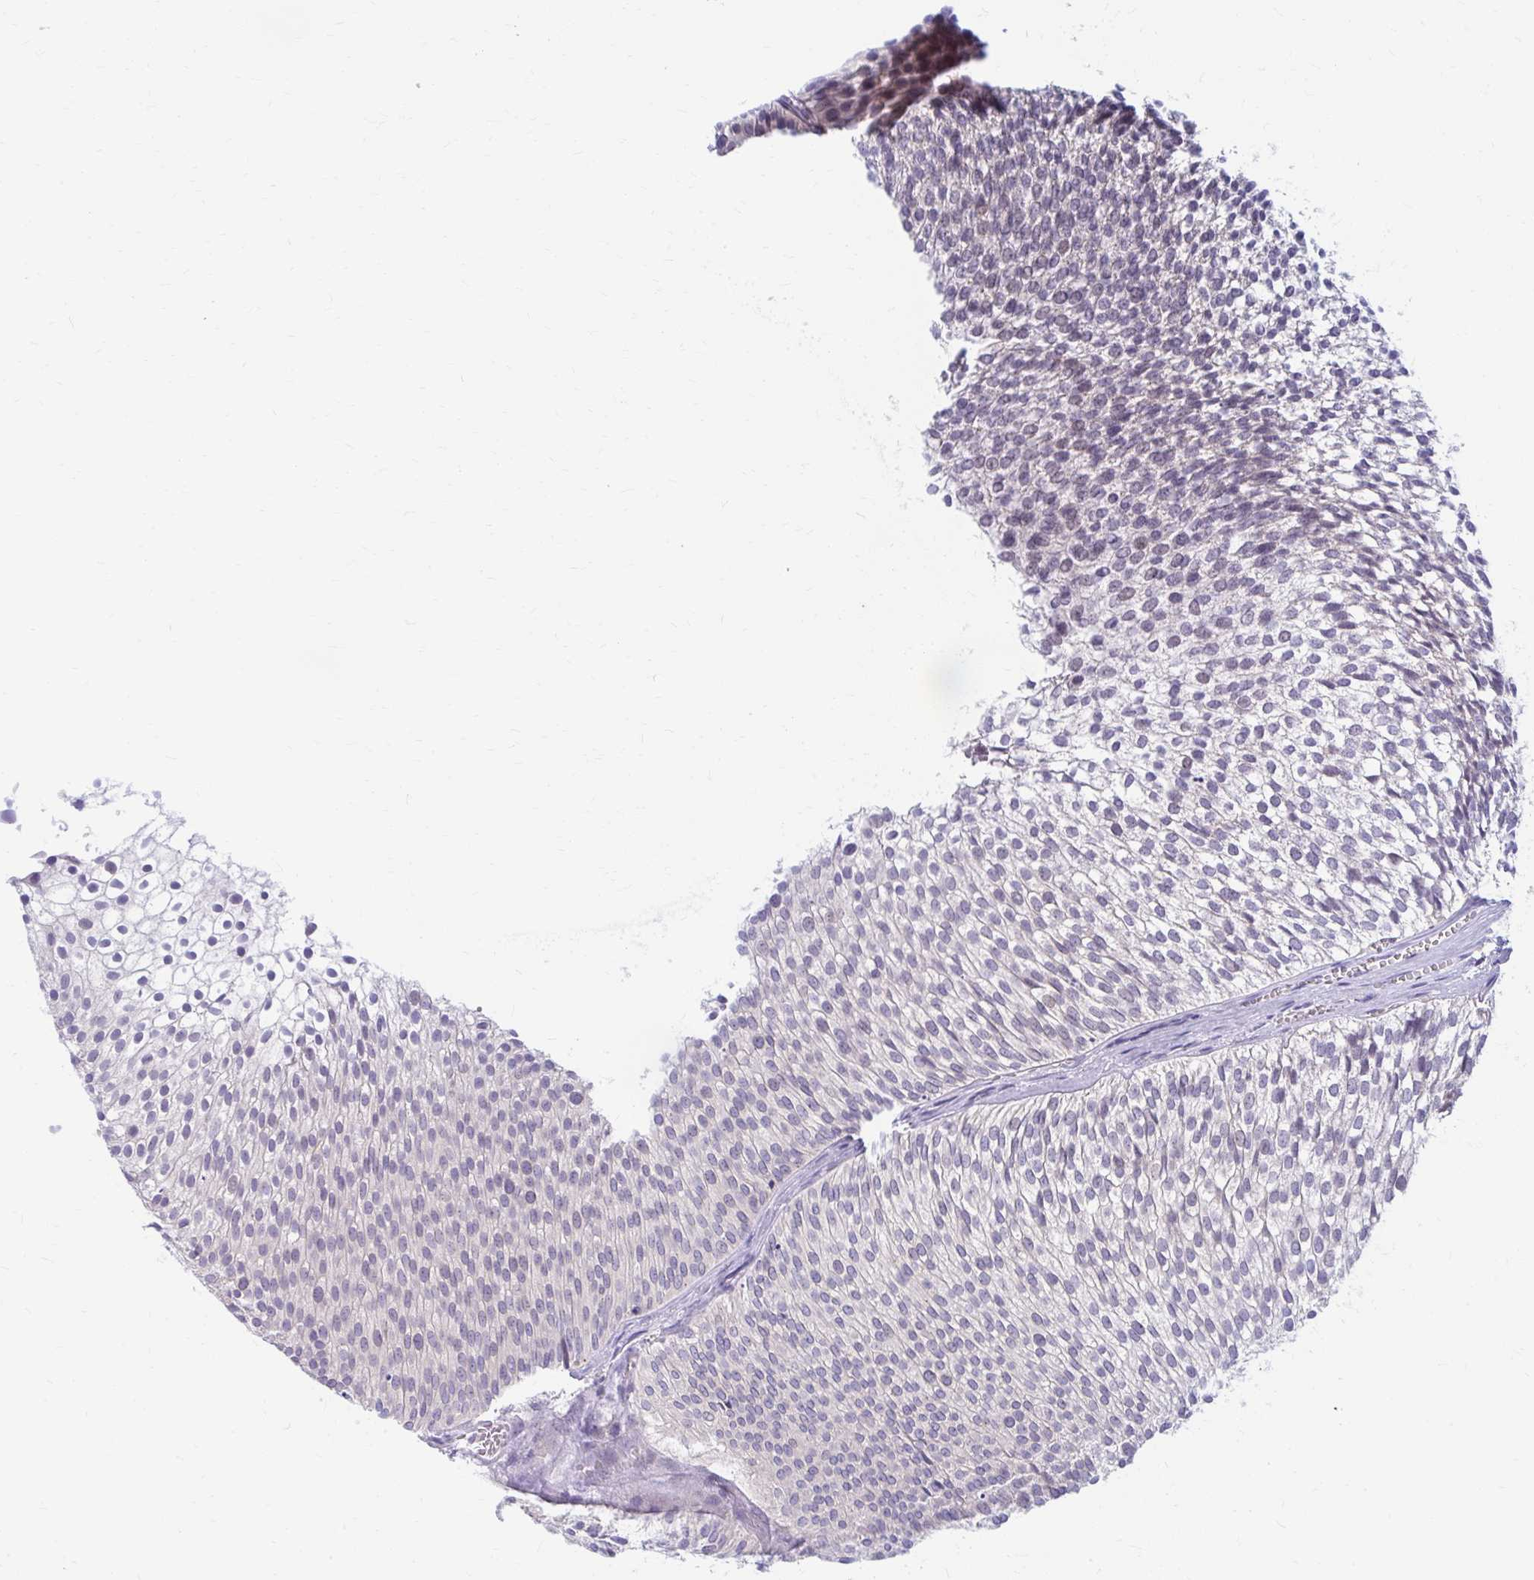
{"staining": {"intensity": "negative", "quantity": "none", "location": "none"}, "tissue": "urothelial cancer", "cell_type": "Tumor cells", "image_type": "cancer", "snomed": [{"axis": "morphology", "description": "Urothelial carcinoma, Low grade"}, {"axis": "topography", "description": "Urinary bladder"}], "caption": "Urothelial carcinoma (low-grade) was stained to show a protein in brown. There is no significant positivity in tumor cells.", "gene": "RADIL", "patient": {"sex": "male", "age": 91}}